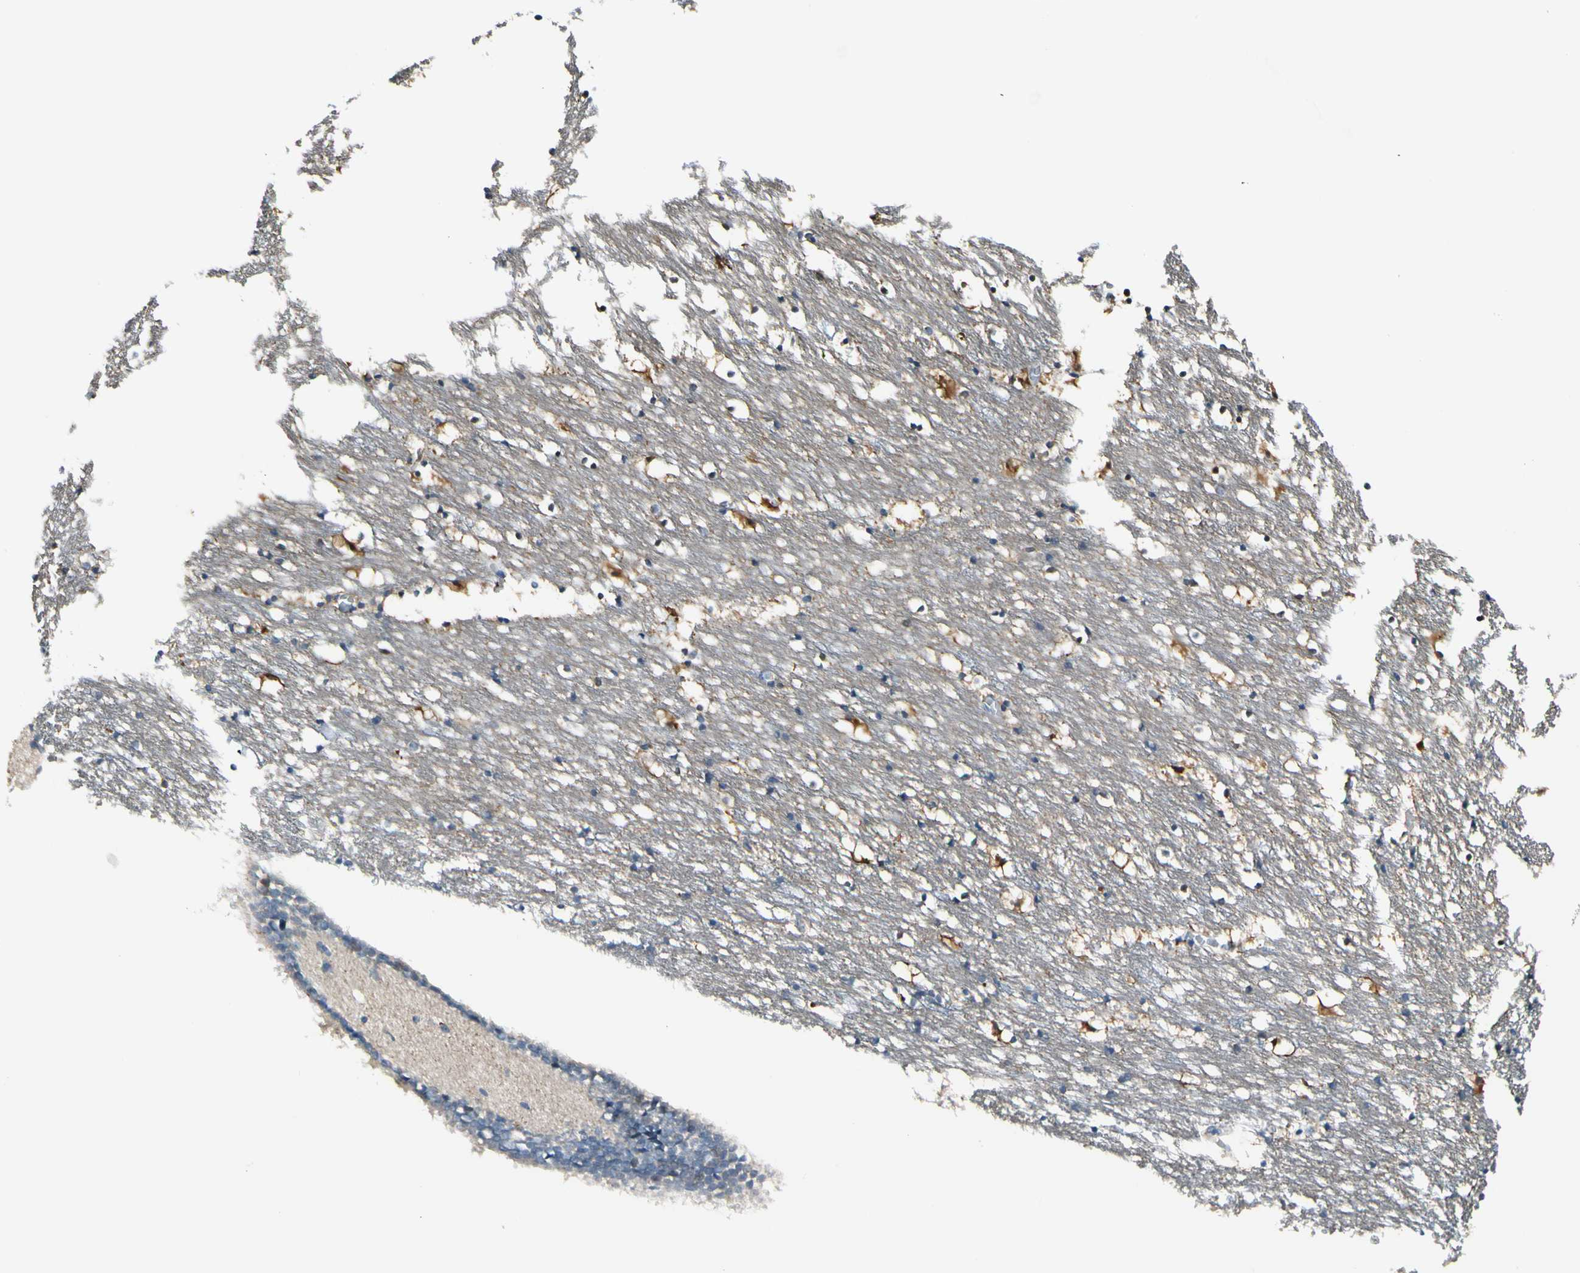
{"staining": {"intensity": "strong", "quantity": "25%-75%", "location": "cytoplasmic/membranous"}, "tissue": "caudate", "cell_type": "Glial cells", "image_type": "normal", "snomed": [{"axis": "morphology", "description": "Normal tissue, NOS"}, {"axis": "topography", "description": "Lateral ventricle wall"}], "caption": "IHC micrograph of unremarkable human caudate stained for a protein (brown), which demonstrates high levels of strong cytoplasmic/membranous staining in approximately 25%-75% of glial cells.", "gene": "PEBP1", "patient": {"sex": "male", "age": 45}}